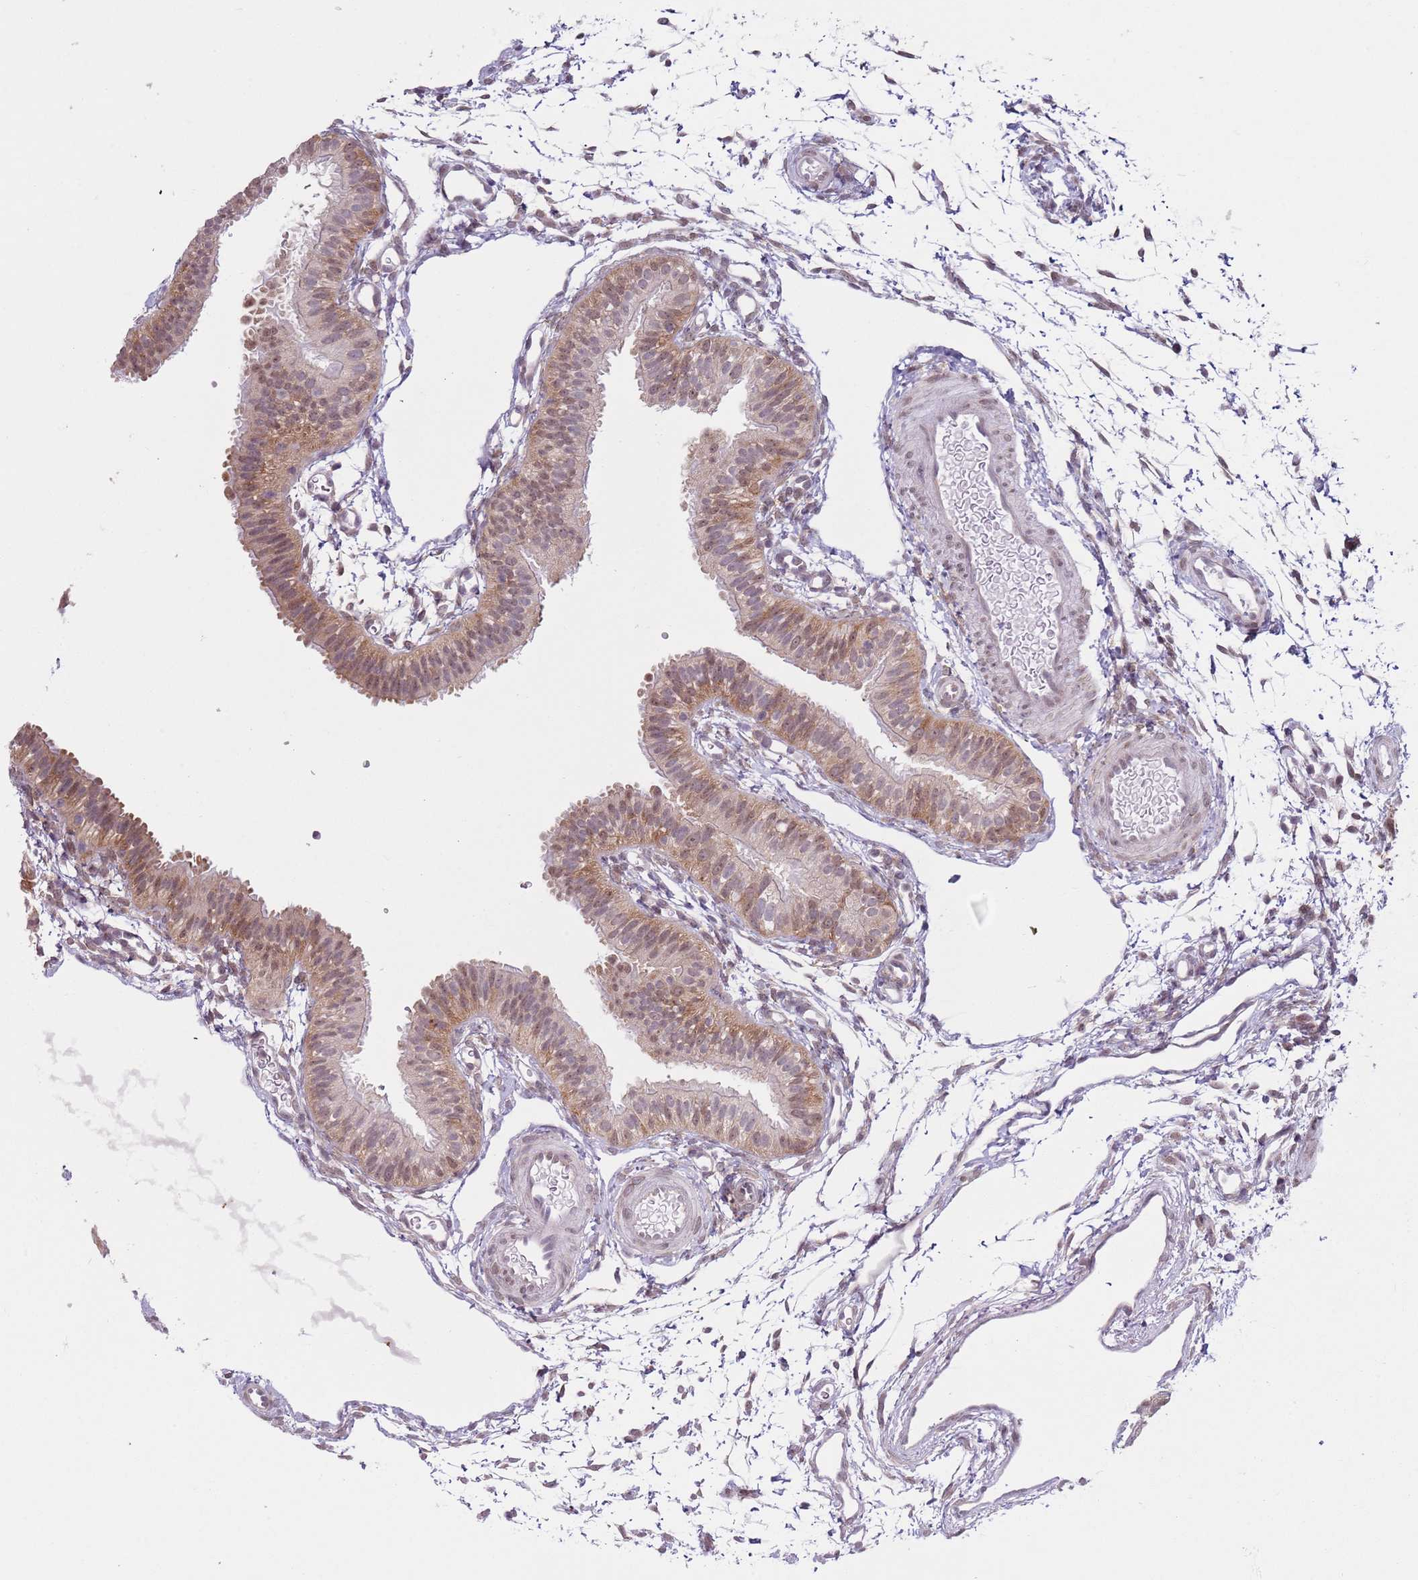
{"staining": {"intensity": "moderate", "quantity": ">75%", "location": "cytoplasmic/membranous,nuclear"}, "tissue": "fallopian tube", "cell_type": "Glandular cells", "image_type": "normal", "snomed": [{"axis": "morphology", "description": "Normal tissue, NOS"}, {"axis": "topography", "description": "Fallopian tube"}], "caption": "A photomicrograph of fallopian tube stained for a protein shows moderate cytoplasmic/membranous,nuclear brown staining in glandular cells.", "gene": "SLC25A32", "patient": {"sex": "female", "age": 35}}